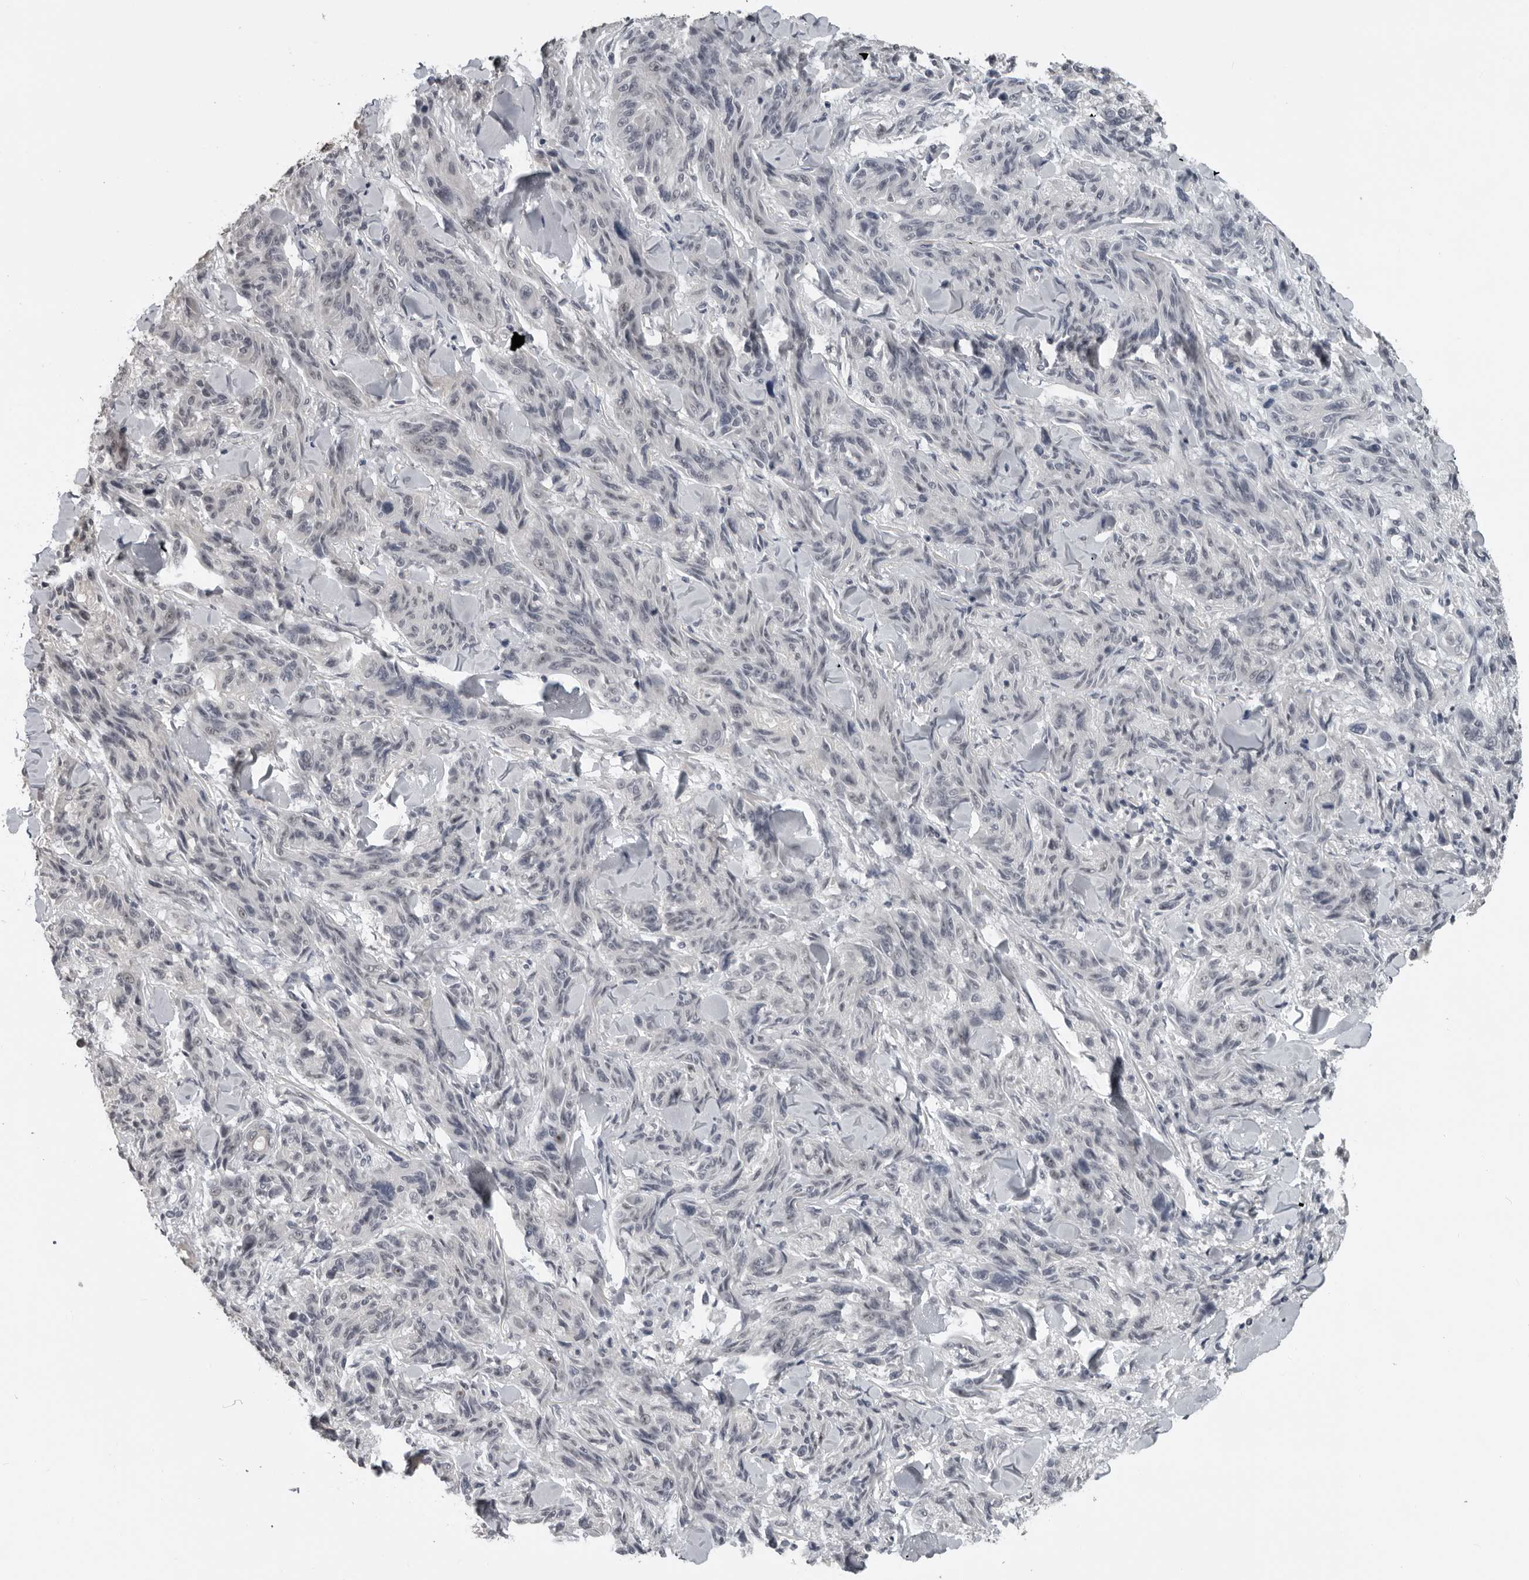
{"staining": {"intensity": "negative", "quantity": "none", "location": "none"}, "tissue": "melanoma", "cell_type": "Tumor cells", "image_type": "cancer", "snomed": [{"axis": "morphology", "description": "Malignant melanoma, NOS"}, {"axis": "topography", "description": "Skin"}], "caption": "IHC of human malignant melanoma displays no staining in tumor cells.", "gene": "PRRX2", "patient": {"sex": "male", "age": 53}}